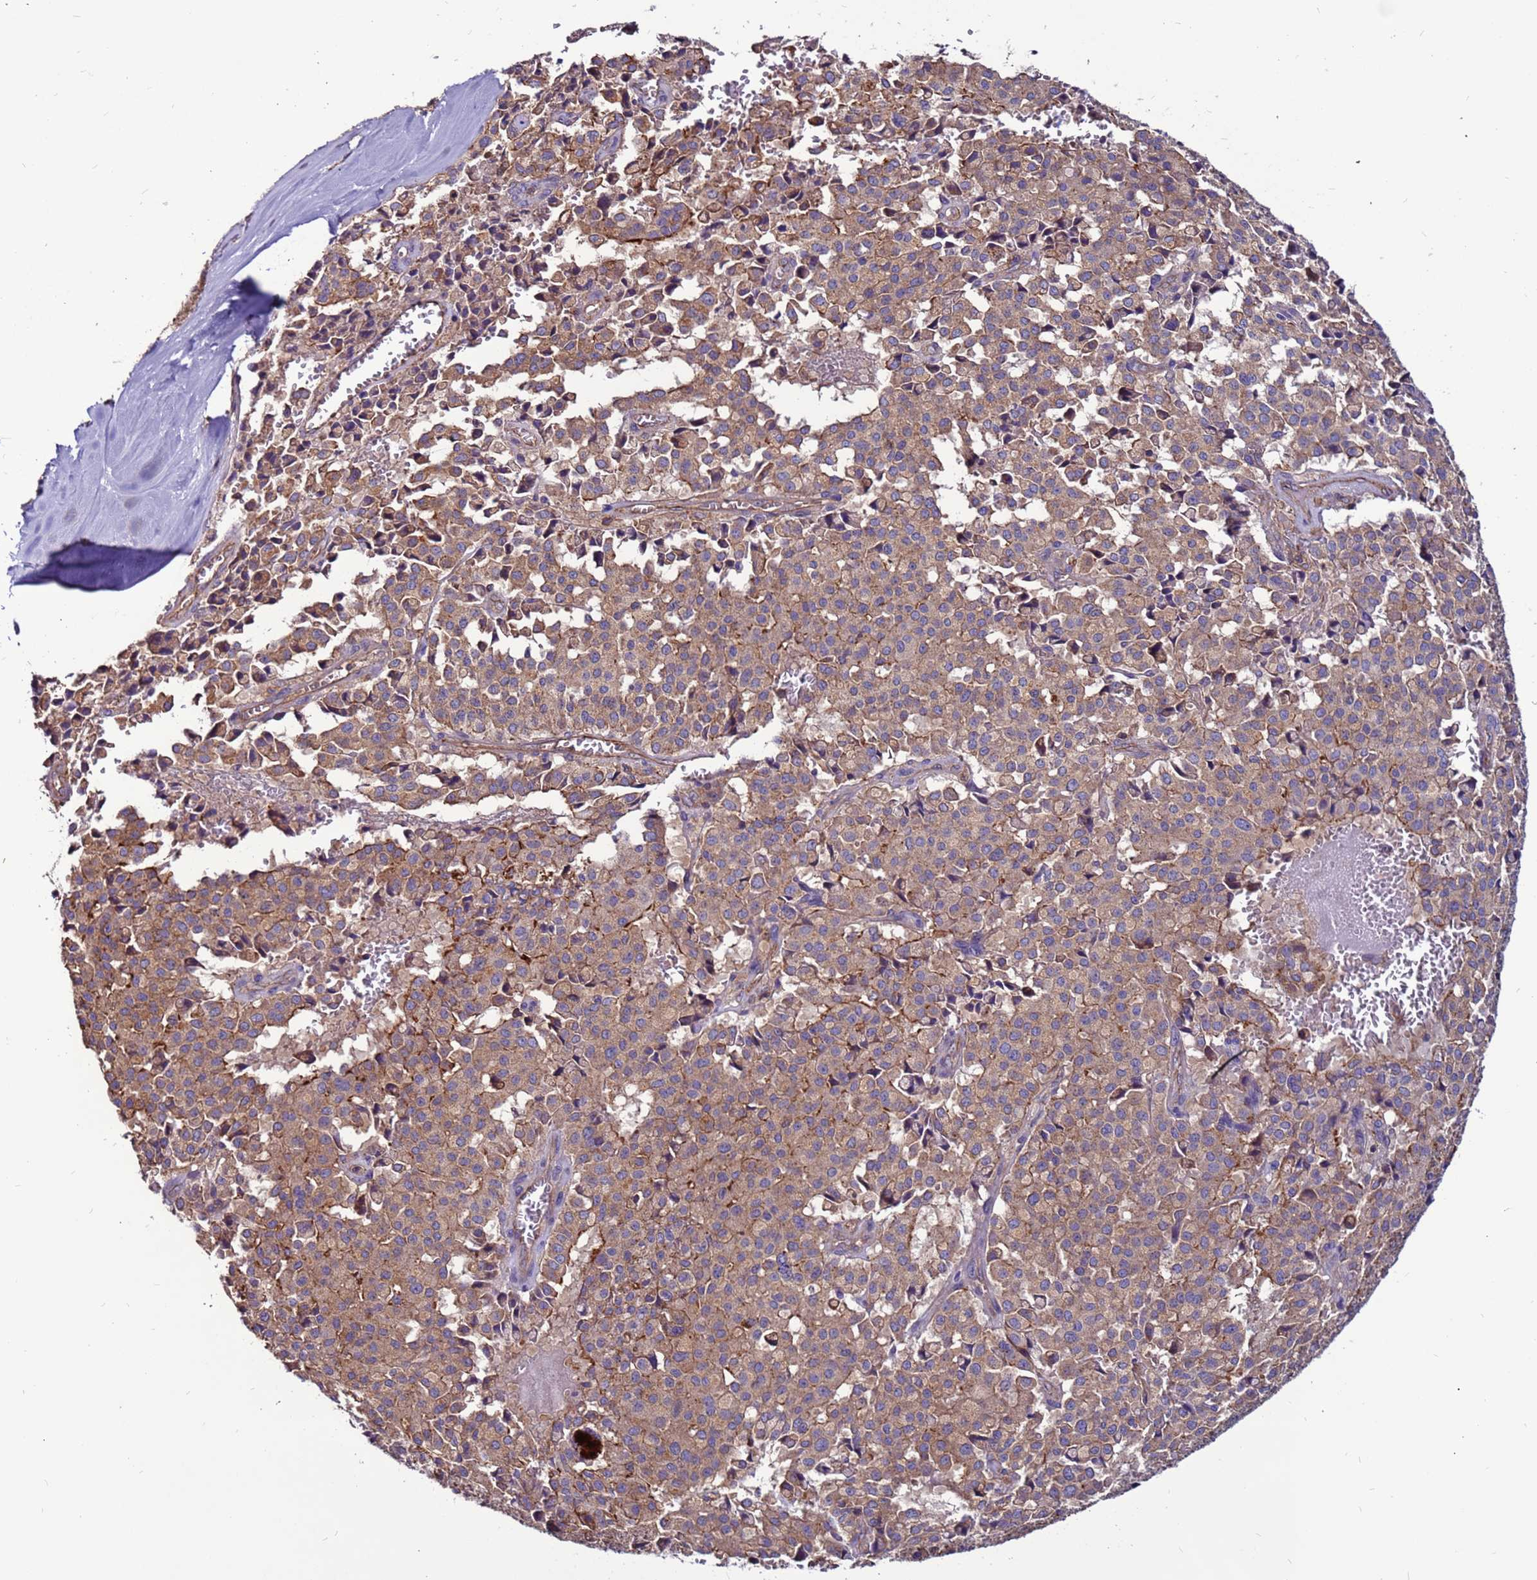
{"staining": {"intensity": "moderate", "quantity": ">75%", "location": "cytoplasmic/membranous"}, "tissue": "pancreatic cancer", "cell_type": "Tumor cells", "image_type": "cancer", "snomed": [{"axis": "morphology", "description": "Adenocarcinoma, NOS"}, {"axis": "topography", "description": "Pancreas"}], "caption": "Tumor cells show medium levels of moderate cytoplasmic/membranous expression in about >75% of cells in pancreatic cancer (adenocarcinoma). (DAB = brown stain, brightfield microscopy at high magnification).", "gene": "NRN1L", "patient": {"sex": "male", "age": 65}}